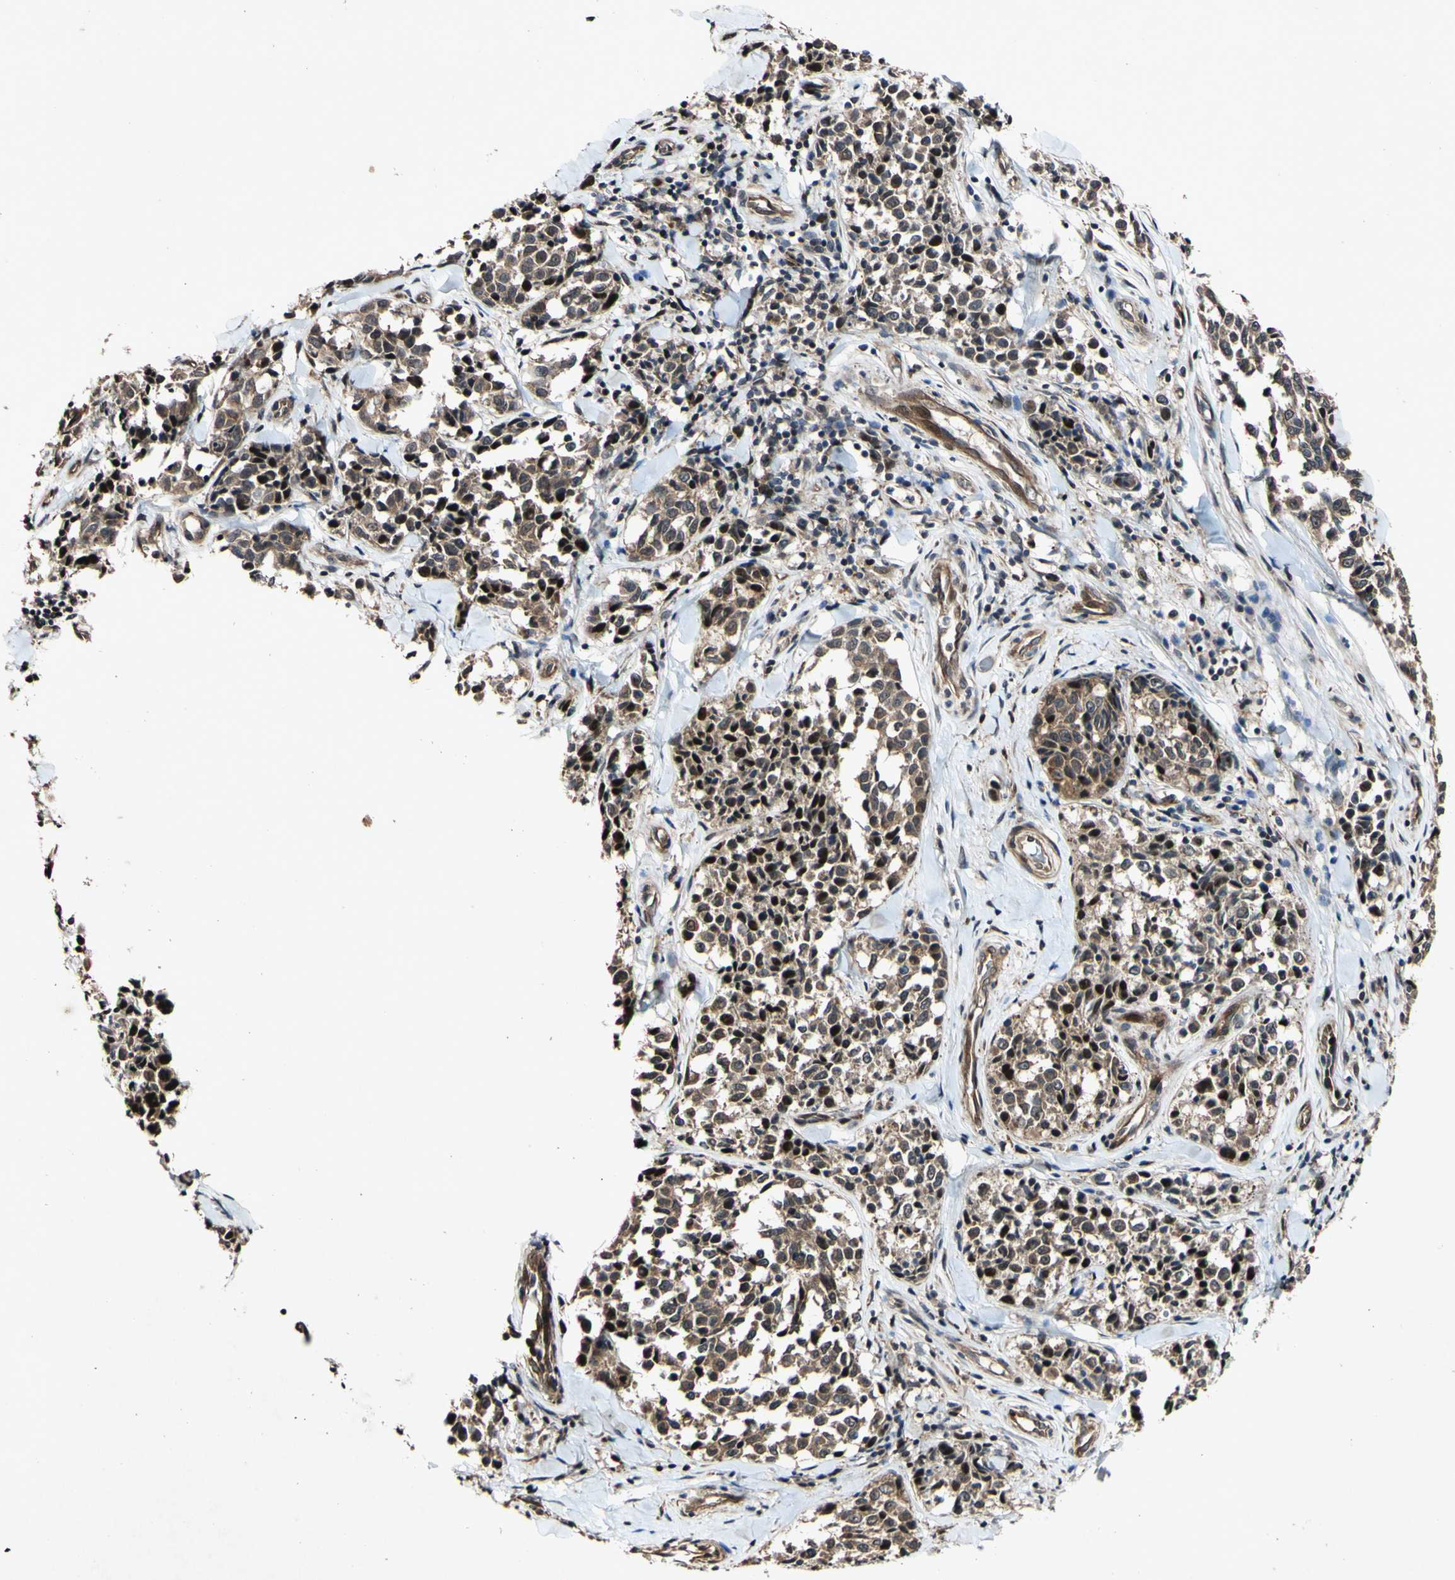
{"staining": {"intensity": "moderate", "quantity": ">75%", "location": "cytoplasmic/membranous,nuclear"}, "tissue": "melanoma", "cell_type": "Tumor cells", "image_type": "cancer", "snomed": [{"axis": "morphology", "description": "Malignant melanoma, NOS"}, {"axis": "topography", "description": "Skin"}], "caption": "This histopathology image reveals IHC staining of melanoma, with medium moderate cytoplasmic/membranous and nuclear staining in about >75% of tumor cells.", "gene": "CSNK1E", "patient": {"sex": "female", "age": 64}}